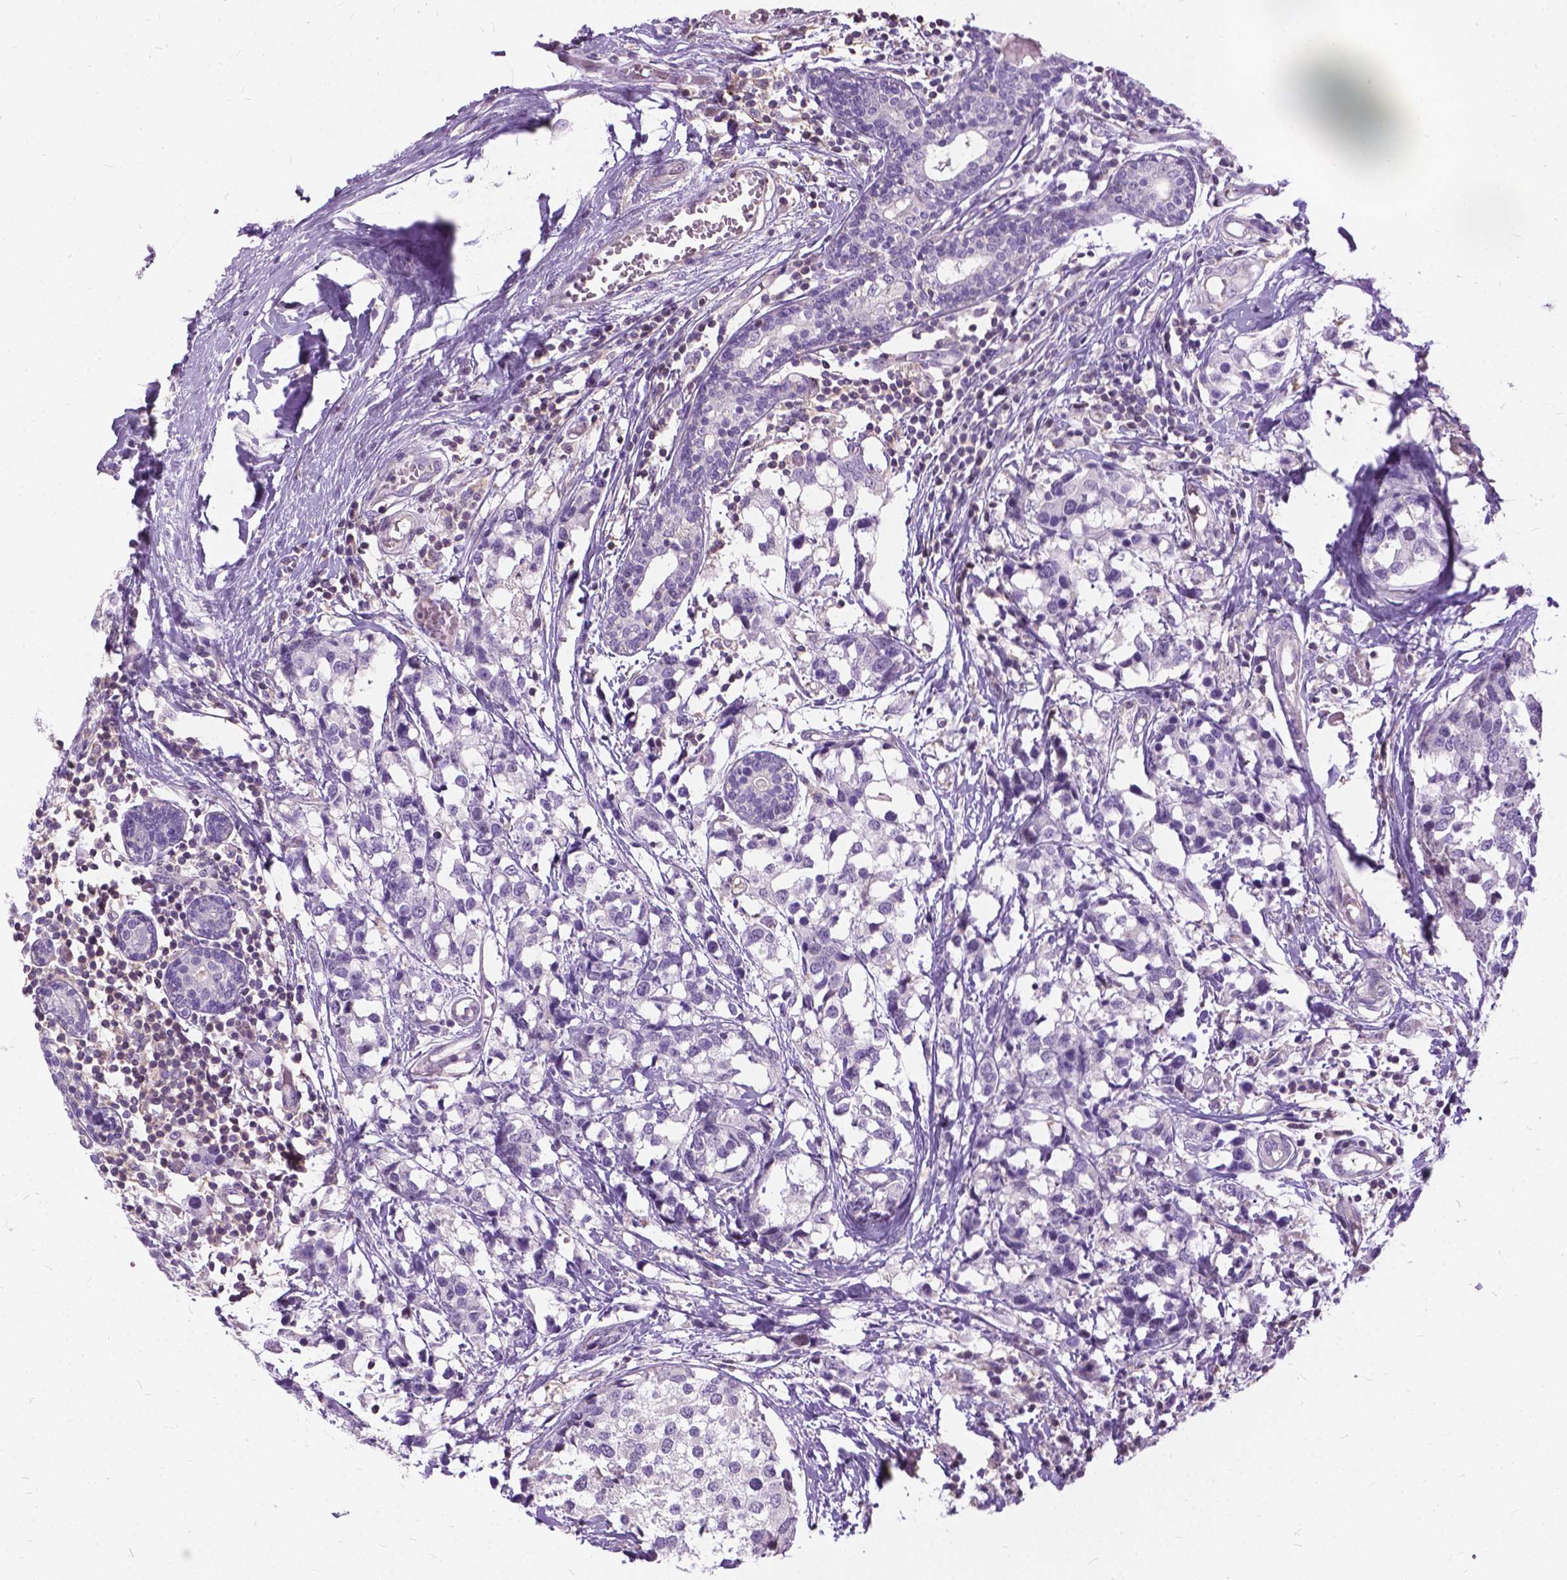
{"staining": {"intensity": "negative", "quantity": "none", "location": "none"}, "tissue": "breast cancer", "cell_type": "Tumor cells", "image_type": "cancer", "snomed": [{"axis": "morphology", "description": "Lobular carcinoma"}, {"axis": "topography", "description": "Breast"}], "caption": "This is an immunohistochemistry micrograph of breast lobular carcinoma. There is no staining in tumor cells.", "gene": "JAK3", "patient": {"sex": "female", "age": 59}}